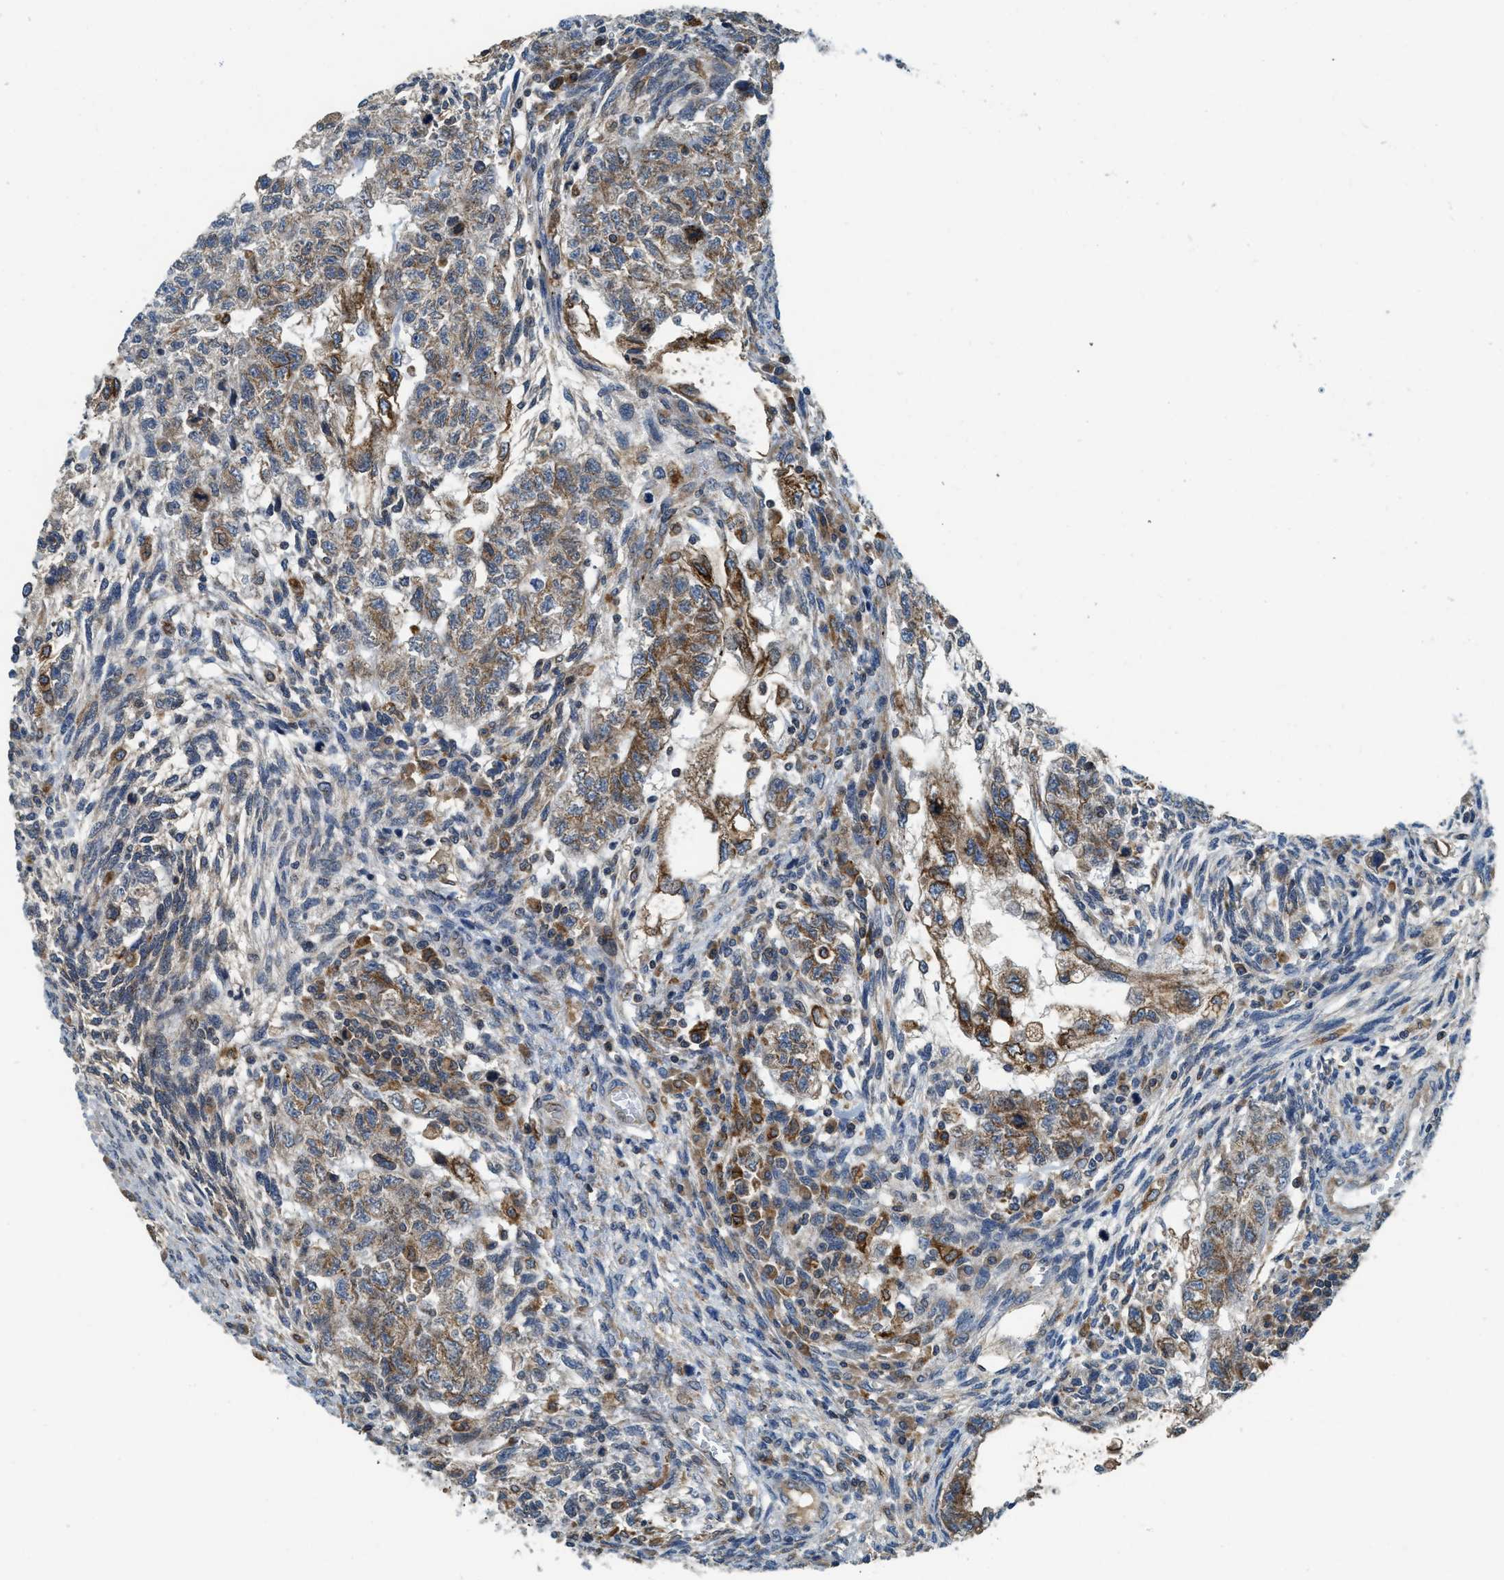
{"staining": {"intensity": "moderate", "quantity": ">75%", "location": "cytoplasmic/membranous"}, "tissue": "testis cancer", "cell_type": "Tumor cells", "image_type": "cancer", "snomed": [{"axis": "morphology", "description": "Normal tissue, NOS"}, {"axis": "morphology", "description": "Carcinoma, Embryonal, NOS"}, {"axis": "topography", "description": "Testis"}], "caption": "IHC image of testis embryonal carcinoma stained for a protein (brown), which exhibits medium levels of moderate cytoplasmic/membranous positivity in about >75% of tumor cells.", "gene": "BCAP31", "patient": {"sex": "male", "age": 36}}